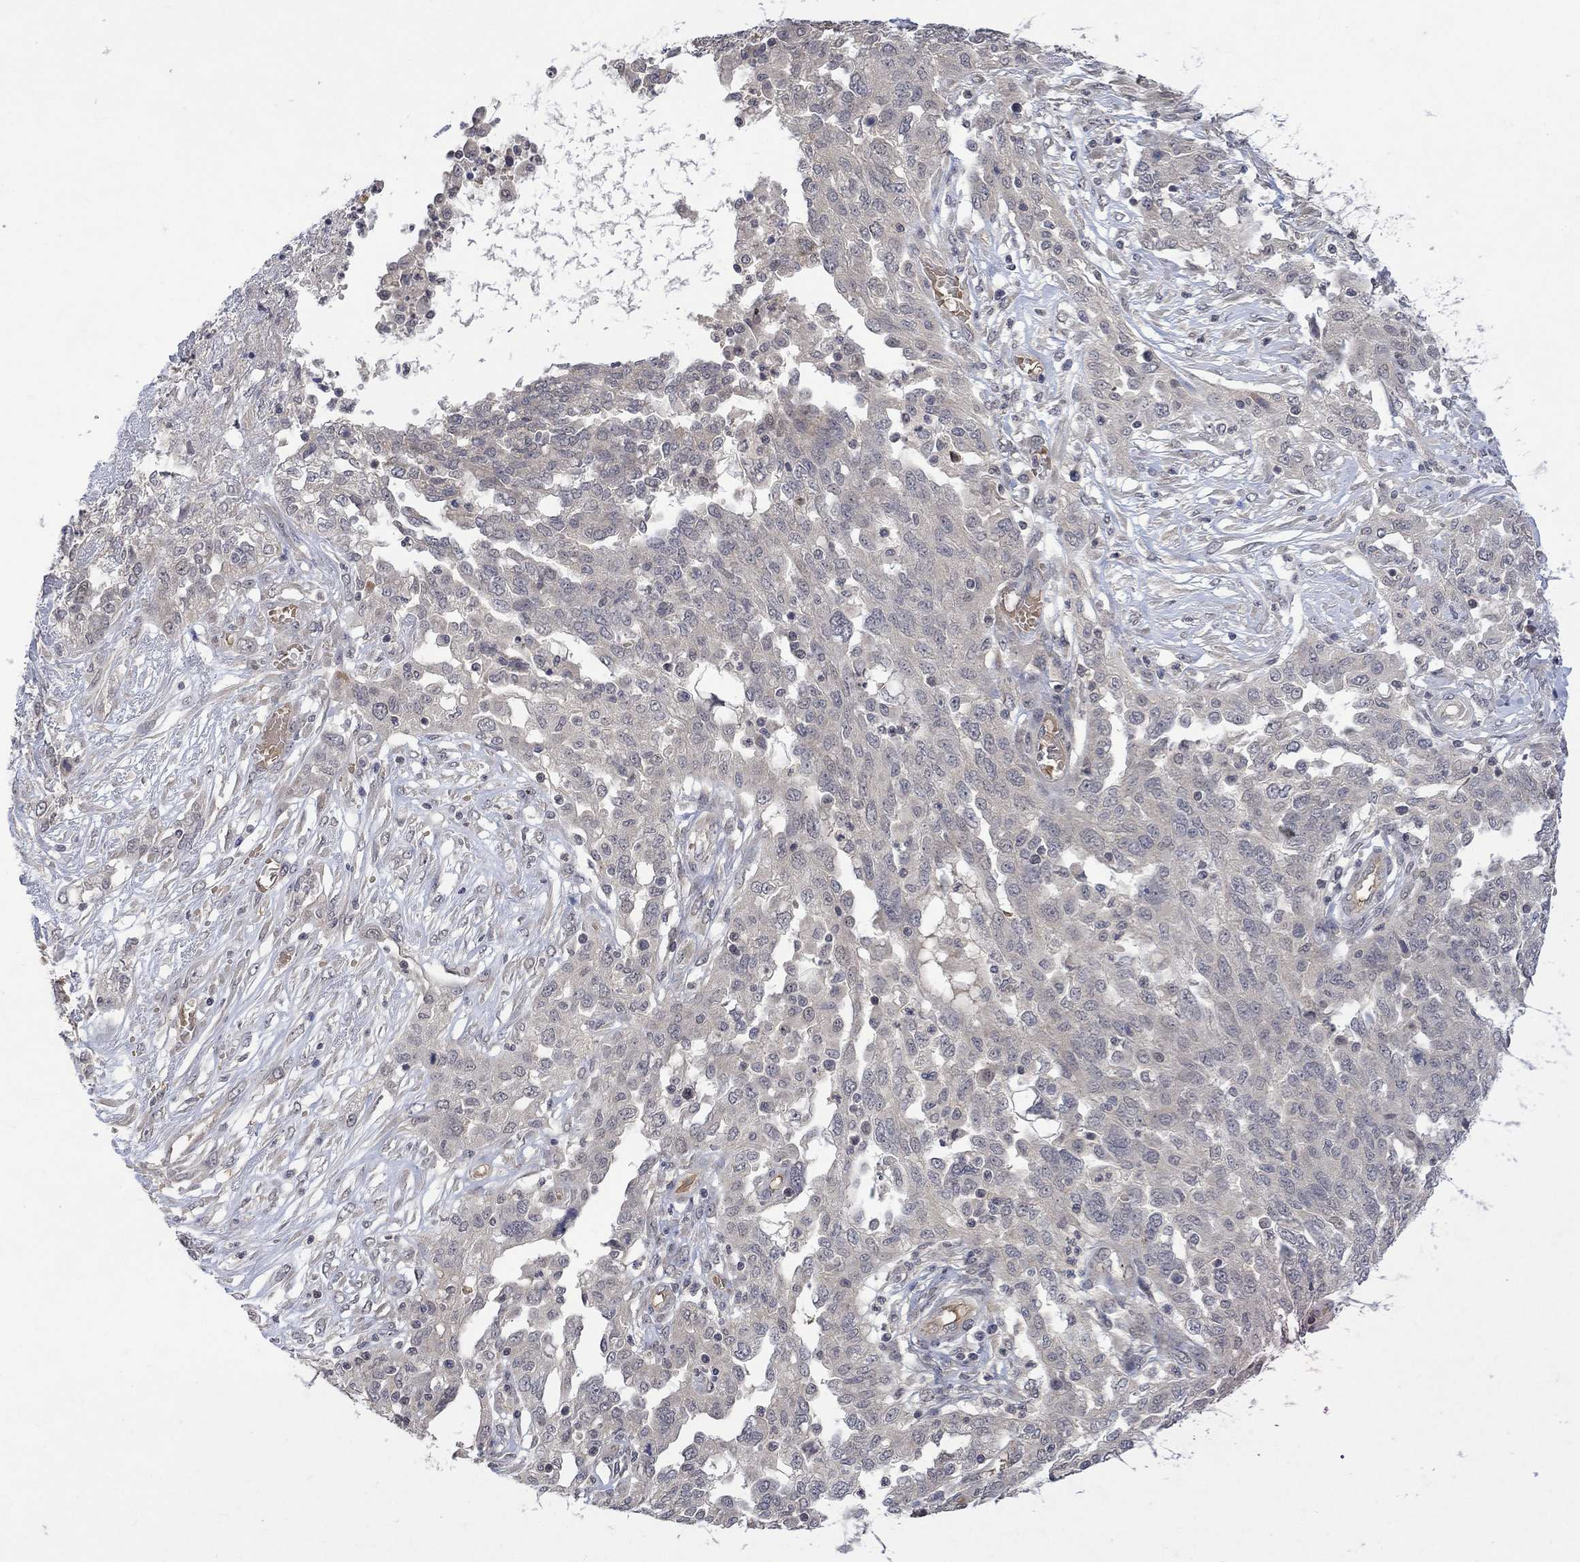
{"staining": {"intensity": "negative", "quantity": "none", "location": "none"}, "tissue": "ovarian cancer", "cell_type": "Tumor cells", "image_type": "cancer", "snomed": [{"axis": "morphology", "description": "Cystadenocarcinoma, serous, NOS"}, {"axis": "topography", "description": "Ovary"}], "caption": "Immunohistochemistry of serous cystadenocarcinoma (ovarian) displays no positivity in tumor cells.", "gene": "GRIN2D", "patient": {"sex": "female", "age": 67}}